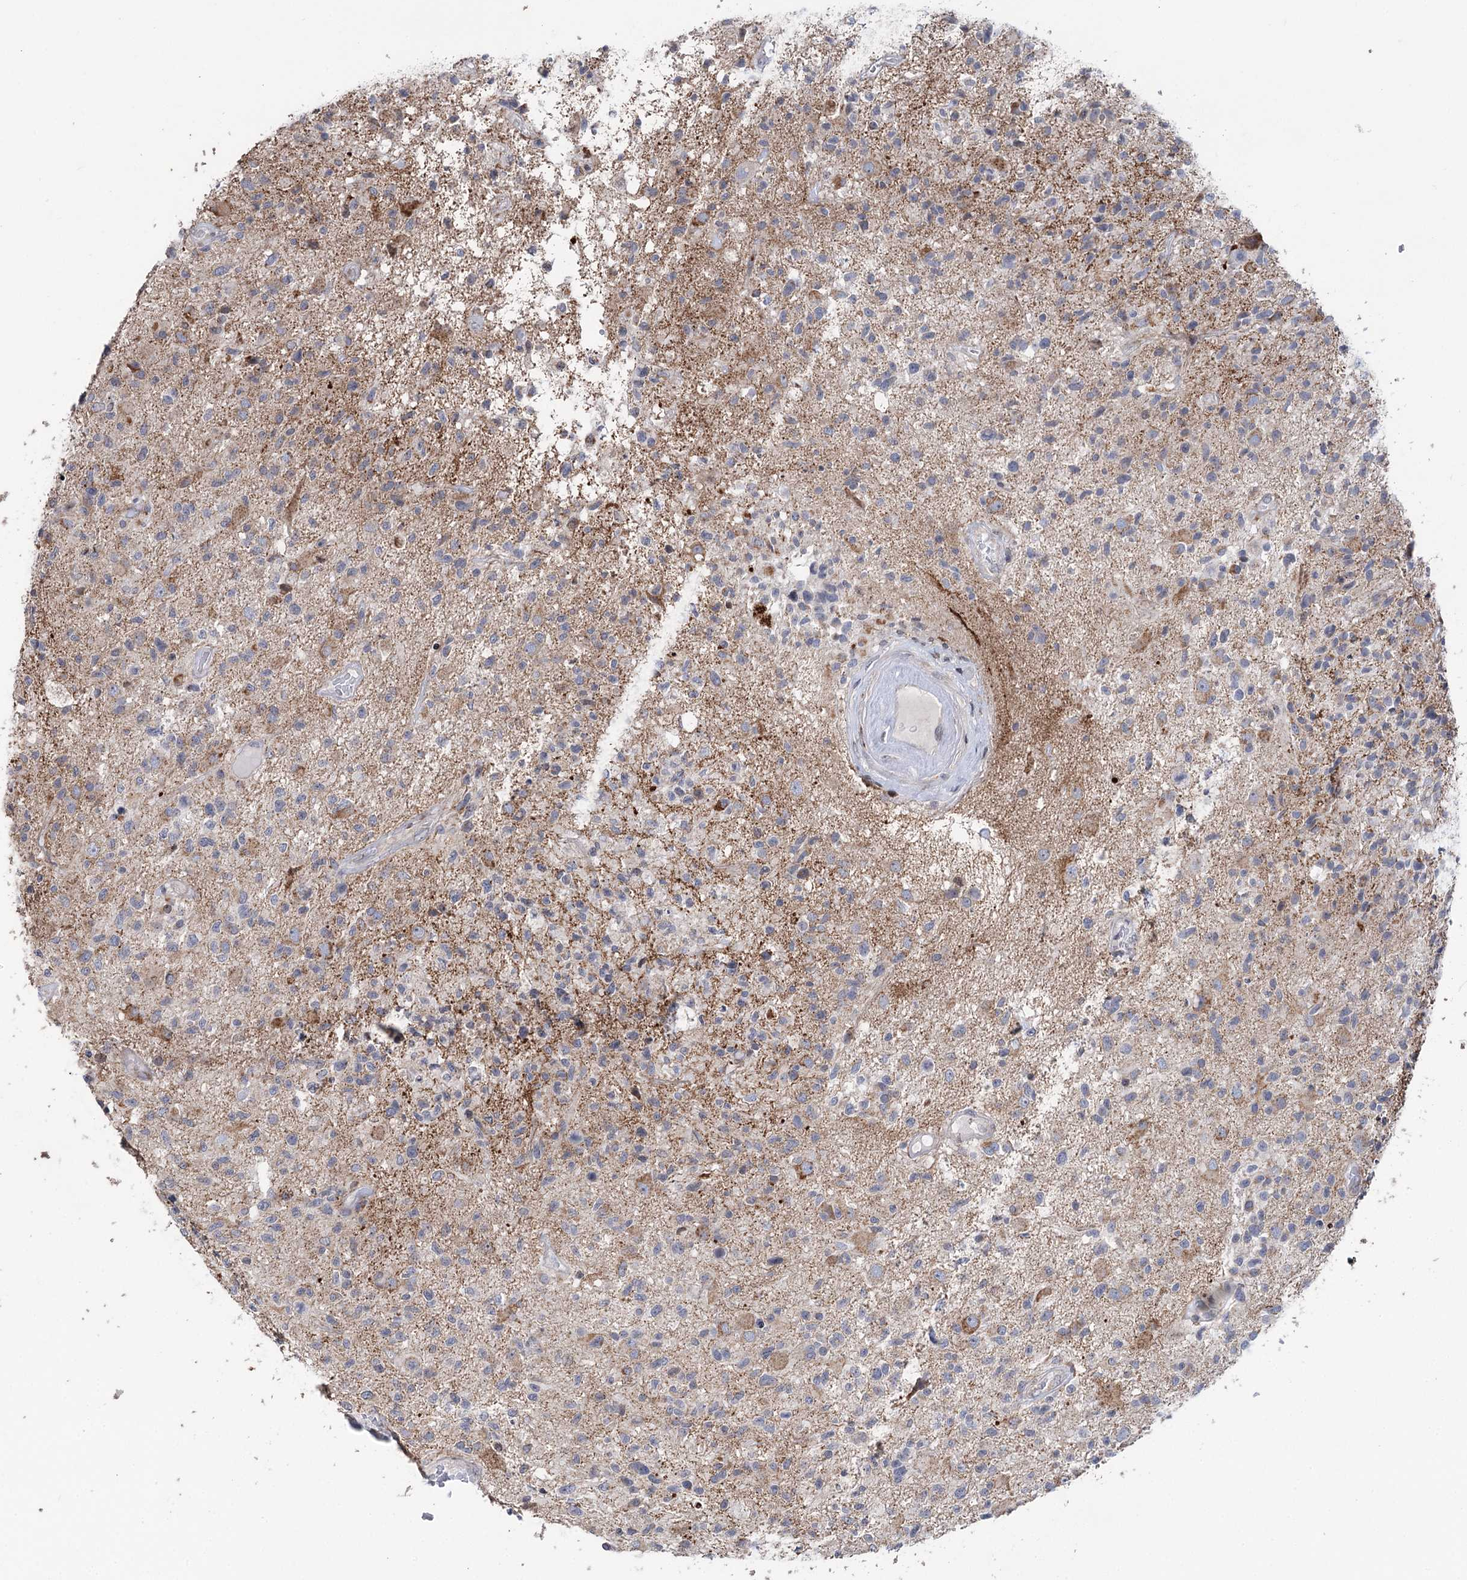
{"staining": {"intensity": "moderate", "quantity": "<25%", "location": "cytoplasmic/membranous"}, "tissue": "glioma", "cell_type": "Tumor cells", "image_type": "cancer", "snomed": [{"axis": "morphology", "description": "Glioma, malignant, High grade"}, {"axis": "morphology", "description": "Glioblastoma, NOS"}, {"axis": "topography", "description": "Brain"}], "caption": "An IHC image of neoplastic tissue is shown. Protein staining in brown highlights moderate cytoplasmic/membranous positivity in malignant glioma (high-grade) within tumor cells.", "gene": "PTGR1", "patient": {"sex": "male", "age": 60}}